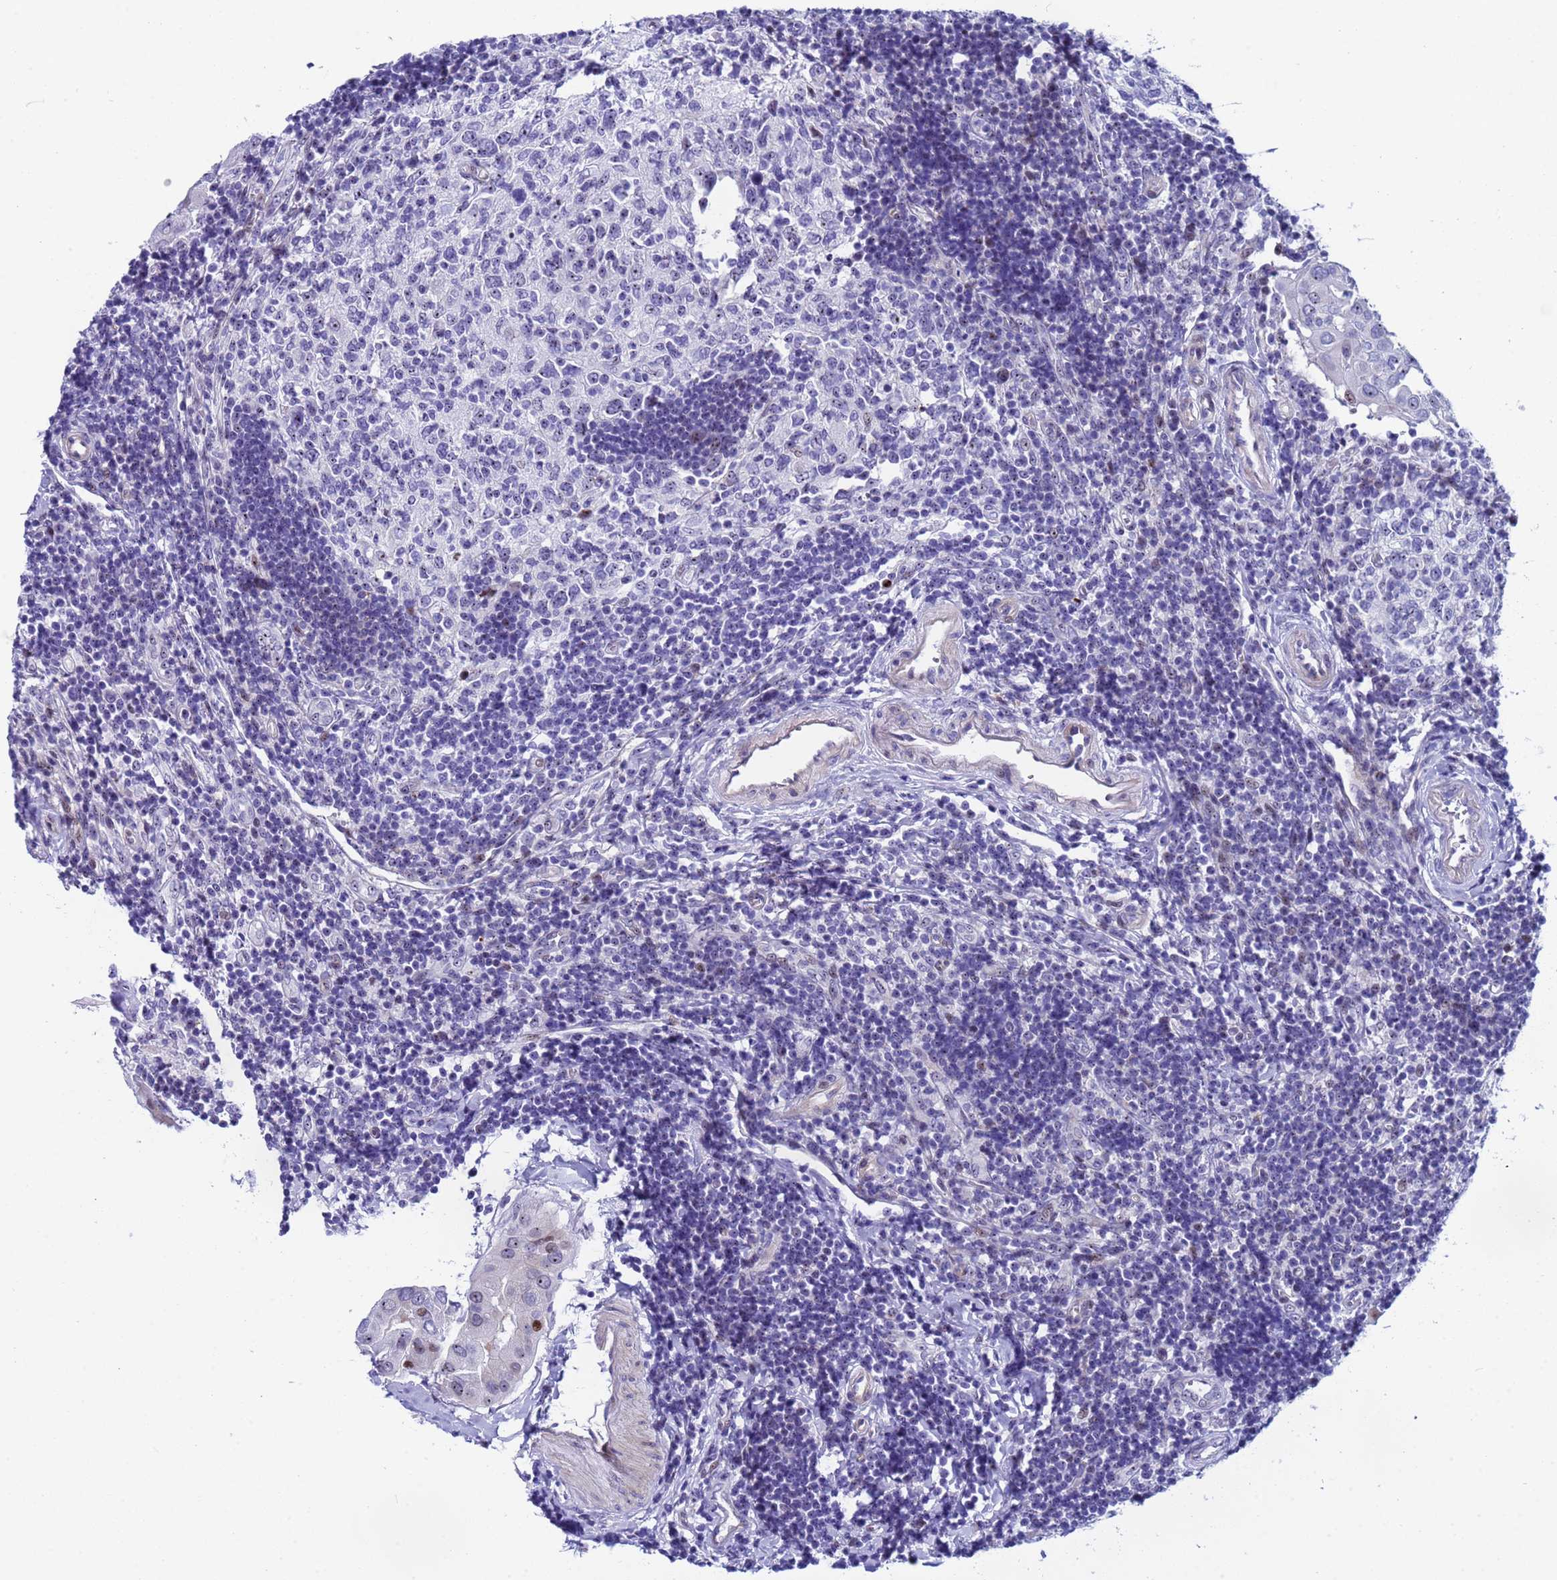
{"staining": {"intensity": "moderate", "quantity": "<25%", "location": "nuclear"}, "tissue": "thyroid cancer", "cell_type": "Tumor cells", "image_type": "cancer", "snomed": [{"axis": "morphology", "description": "Papillary adenocarcinoma, NOS"}, {"axis": "topography", "description": "Thyroid gland"}], "caption": "A low amount of moderate nuclear staining is appreciated in approximately <25% of tumor cells in thyroid cancer tissue. (brown staining indicates protein expression, while blue staining denotes nuclei).", "gene": "POP5", "patient": {"sex": "male", "age": 33}}